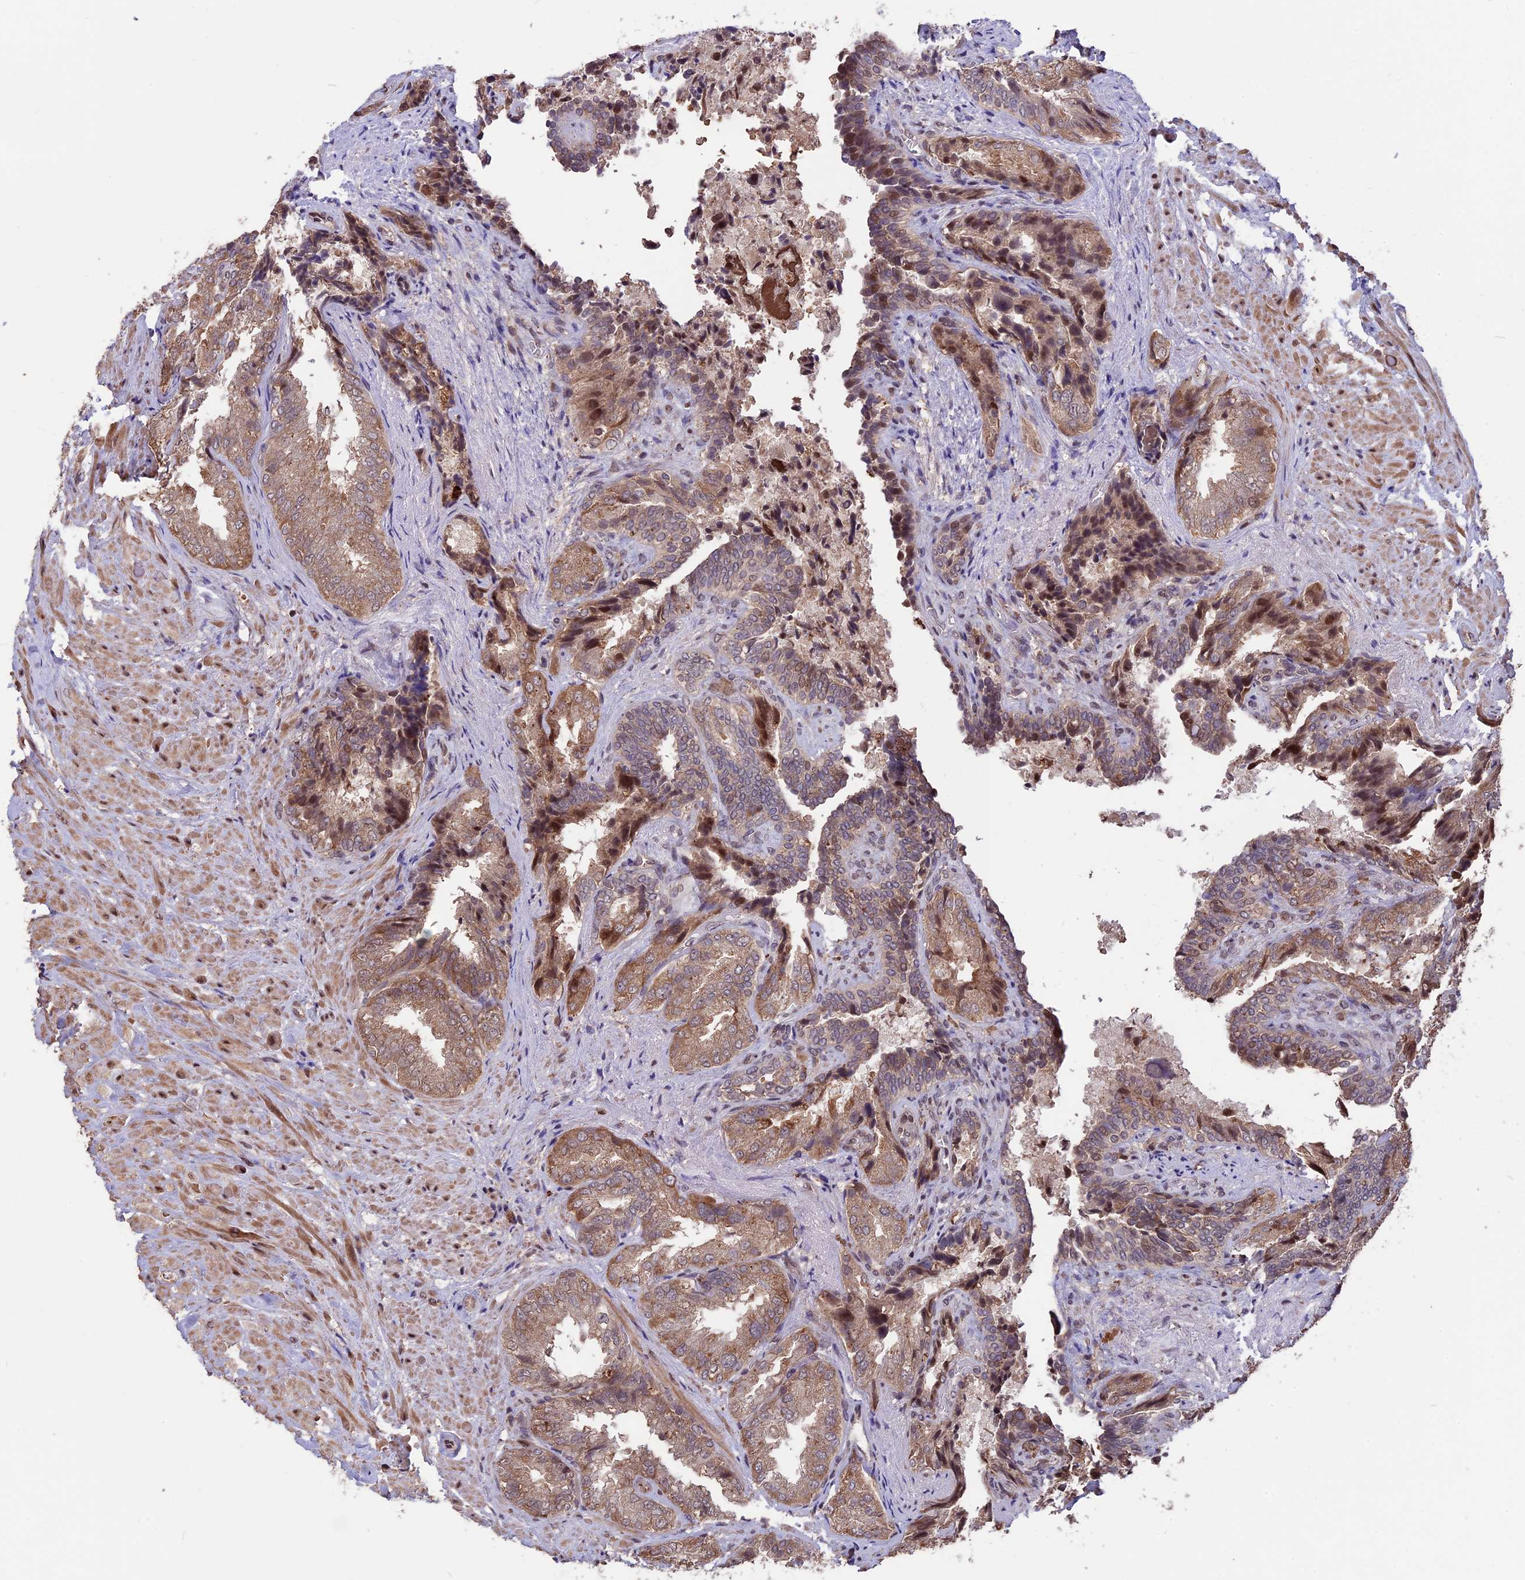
{"staining": {"intensity": "moderate", "quantity": ">75%", "location": "cytoplasmic/membranous"}, "tissue": "seminal vesicle", "cell_type": "Glandular cells", "image_type": "normal", "snomed": [{"axis": "morphology", "description": "Normal tissue, NOS"}, {"axis": "topography", "description": "Seminal veicle"}, {"axis": "topography", "description": "Peripheral nerve tissue"}], "caption": "Seminal vesicle stained with a brown dye displays moderate cytoplasmic/membranous positive positivity in about >75% of glandular cells.", "gene": "ZNF598", "patient": {"sex": "male", "age": 63}}